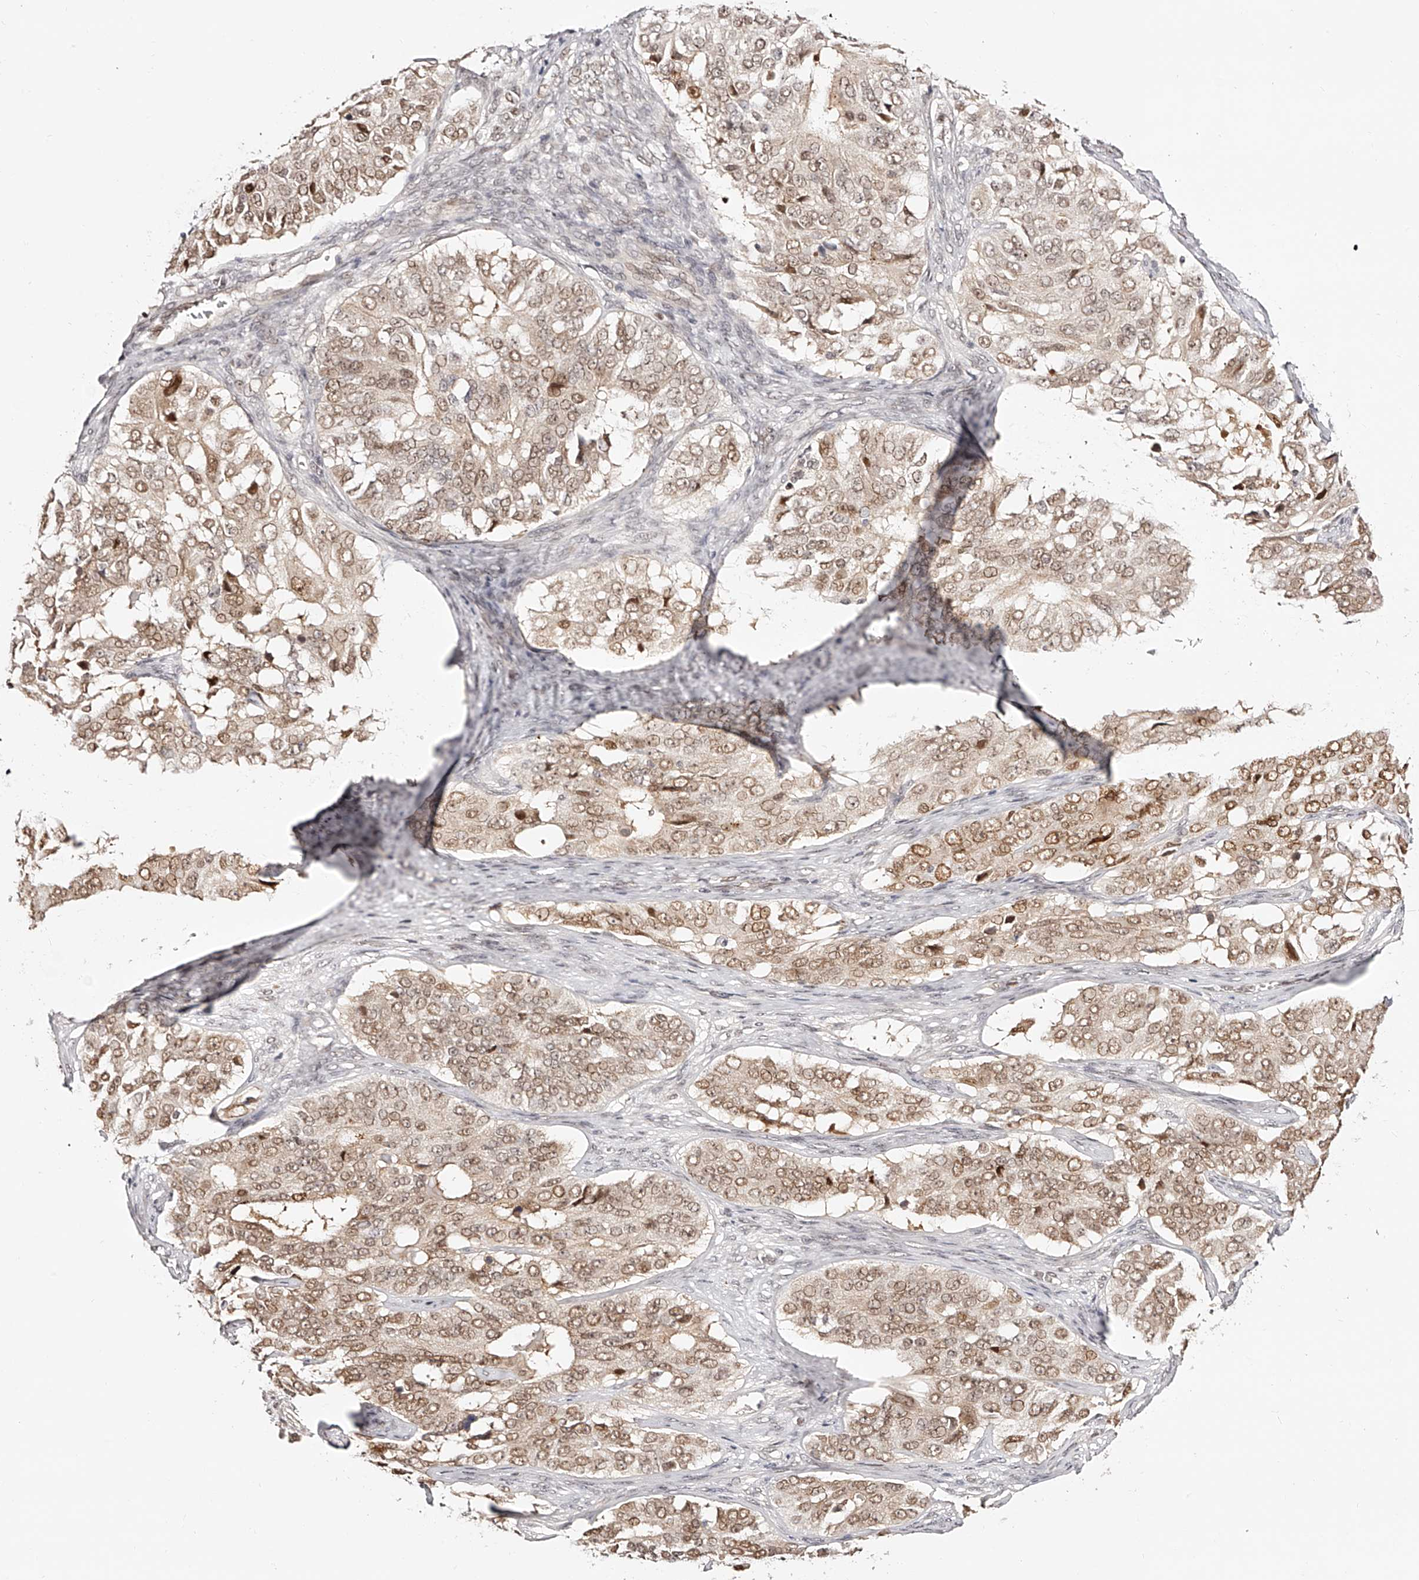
{"staining": {"intensity": "moderate", "quantity": ">75%", "location": "cytoplasmic/membranous,nuclear"}, "tissue": "ovarian cancer", "cell_type": "Tumor cells", "image_type": "cancer", "snomed": [{"axis": "morphology", "description": "Carcinoma, endometroid"}, {"axis": "topography", "description": "Ovary"}], "caption": "Ovarian endometroid carcinoma stained with a brown dye displays moderate cytoplasmic/membranous and nuclear positive positivity in about >75% of tumor cells.", "gene": "USF3", "patient": {"sex": "female", "age": 51}}